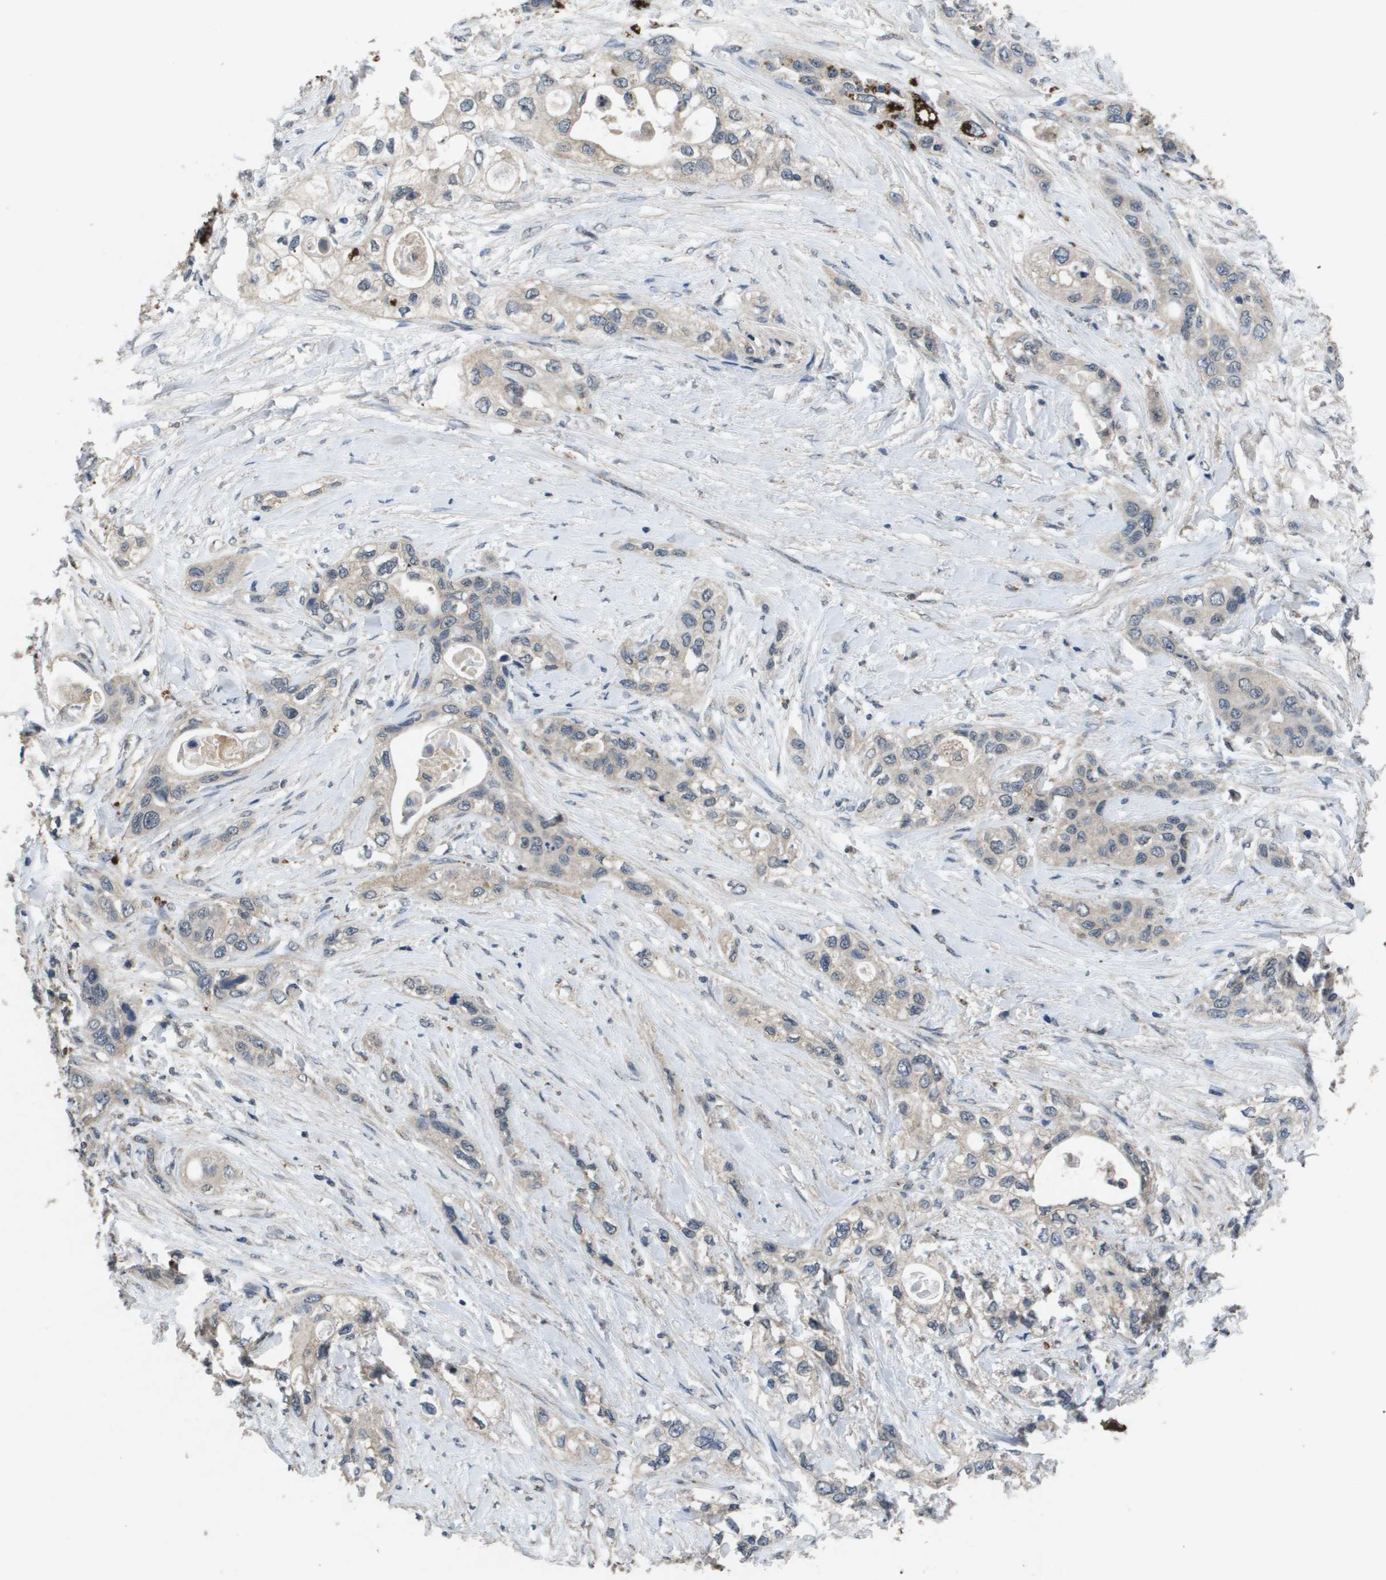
{"staining": {"intensity": "weak", "quantity": "<25%", "location": "cytoplasmic/membranous"}, "tissue": "pancreatic cancer", "cell_type": "Tumor cells", "image_type": "cancer", "snomed": [{"axis": "morphology", "description": "Adenocarcinoma, NOS"}, {"axis": "topography", "description": "Pancreas"}], "caption": "High power microscopy micrograph of an IHC micrograph of adenocarcinoma (pancreatic), revealing no significant staining in tumor cells.", "gene": "PROC", "patient": {"sex": "female", "age": 70}}